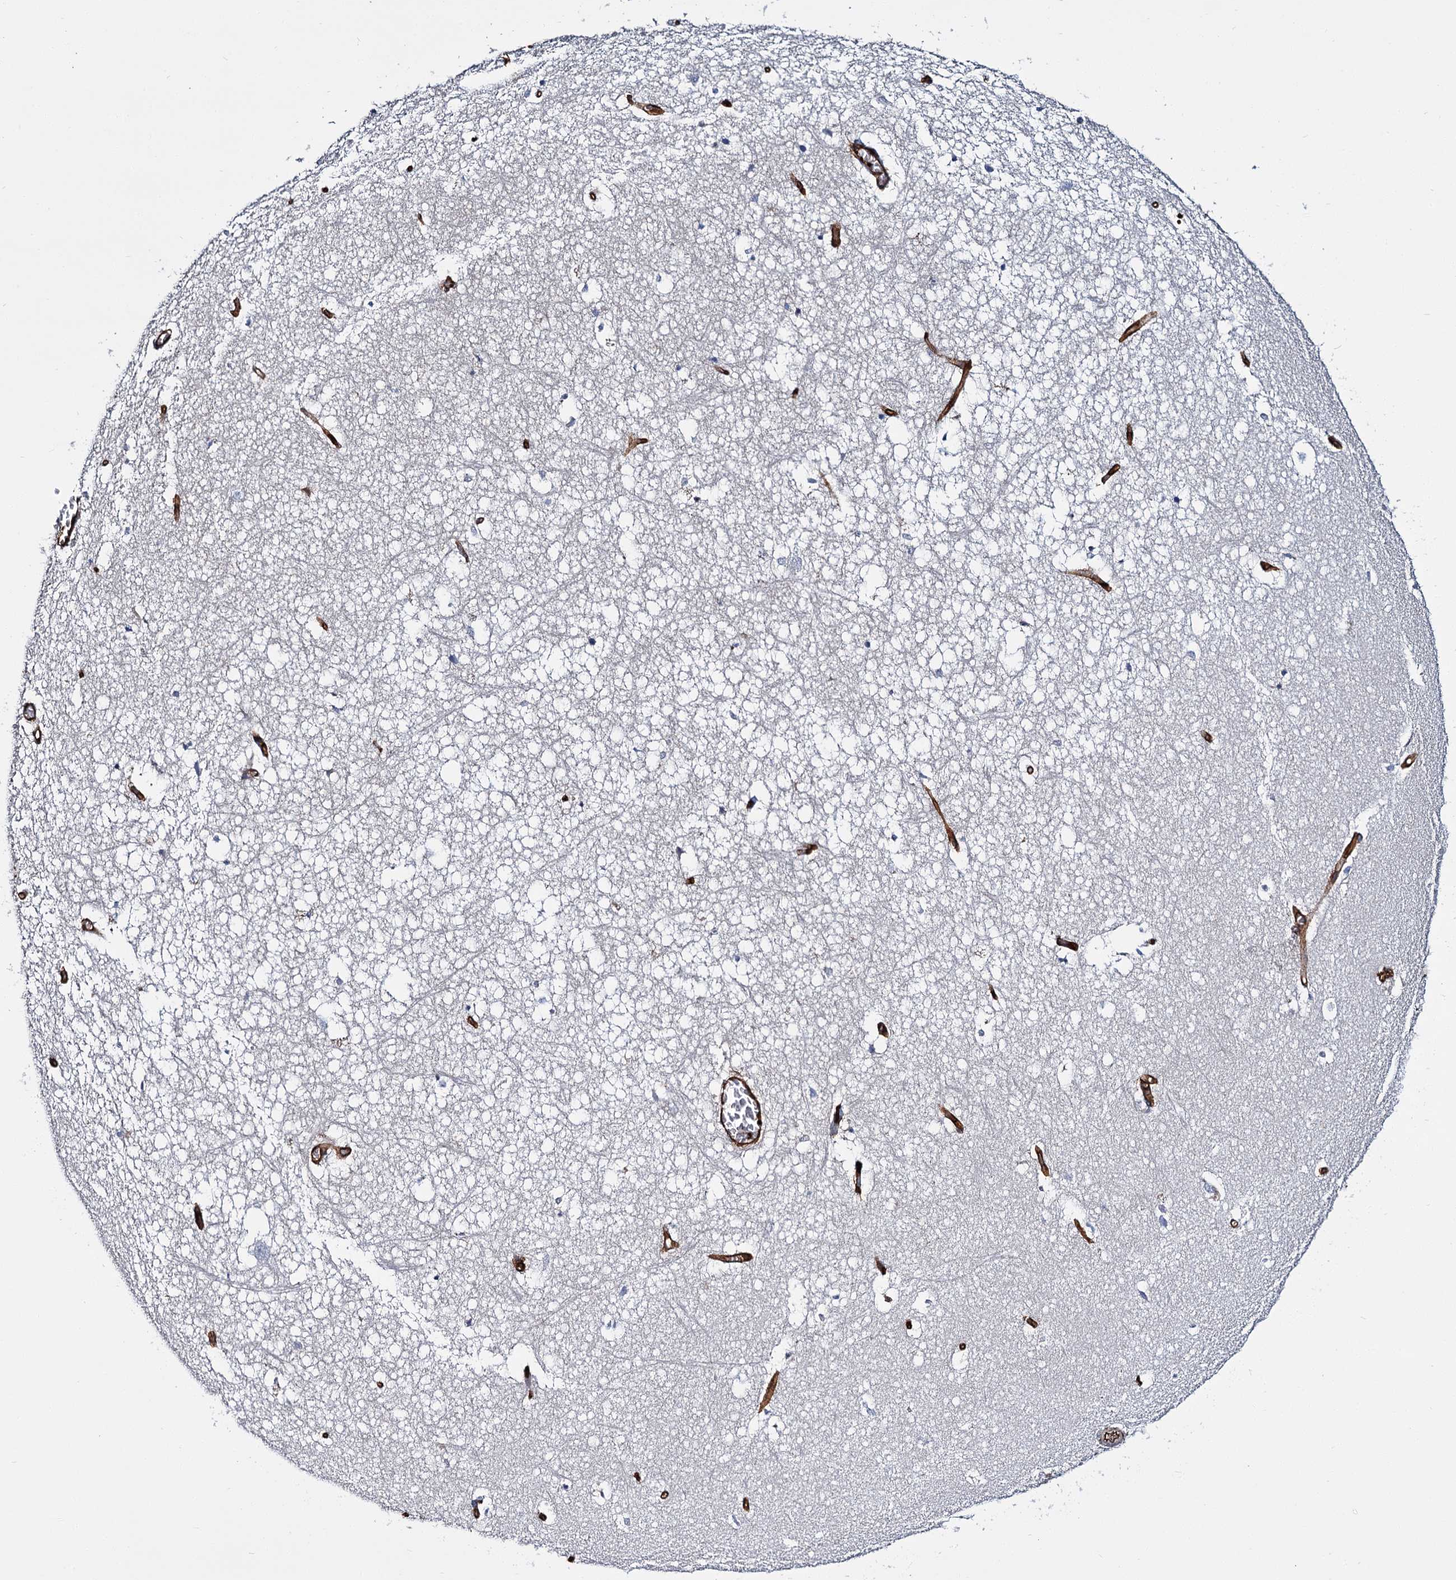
{"staining": {"intensity": "negative", "quantity": "none", "location": "none"}, "tissue": "hippocampus", "cell_type": "Glial cells", "image_type": "normal", "snomed": [{"axis": "morphology", "description": "Normal tissue, NOS"}, {"axis": "topography", "description": "Hippocampus"}], "caption": "Immunohistochemistry micrograph of unremarkable hippocampus: hippocampus stained with DAB reveals no significant protein positivity in glial cells.", "gene": "CACNA1C", "patient": {"sex": "female", "age": 64}}